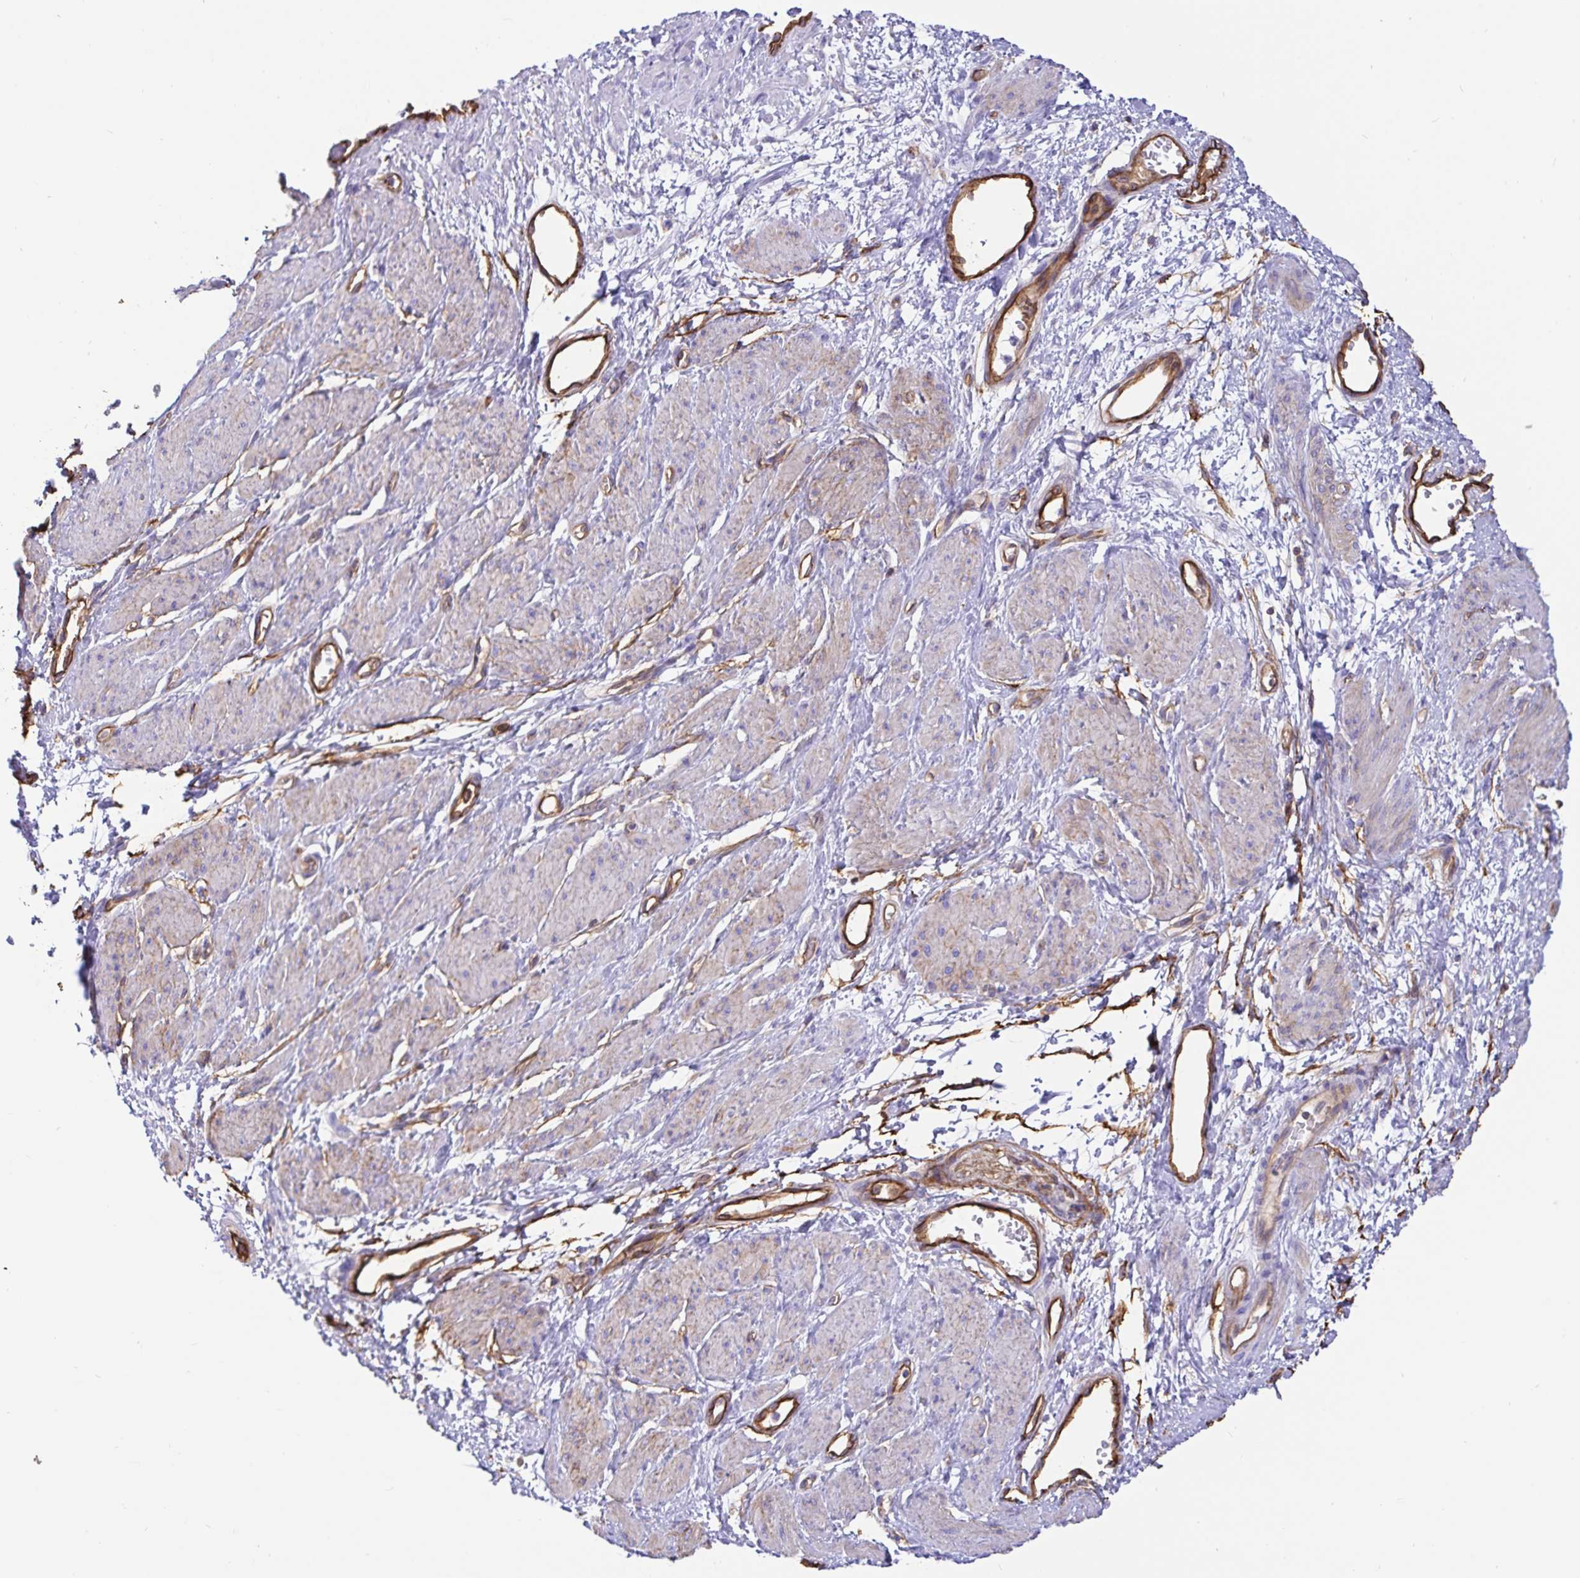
{"staining": {"intensity": "weak", "quantity": "25%-75%", "location": "cytoplasmic/membranous"}, "tissue": "smooth muscle", "cell_type": "Smooth muscle cells", "image_type": "normal", "snomed": [{"axis": "morphology", "description": "Normal tissue, NOS"}, {"axis": "topography", "description": "Smooth muscle"}, {"axis": "topography", "description": "Uterus"}], "caption": "High-power microscopy captured an immunohistochemistry (IHC) micrograph of benign smooth muscle, revealing weak cytoplasmic/membranous expression in approximately 25%-75% of smooth muscle cells. The protein is shown in brown color, while the nuclei are stained blue.", "gene": "ANXA2", "patient": {"sex": "female", "age": 39}}